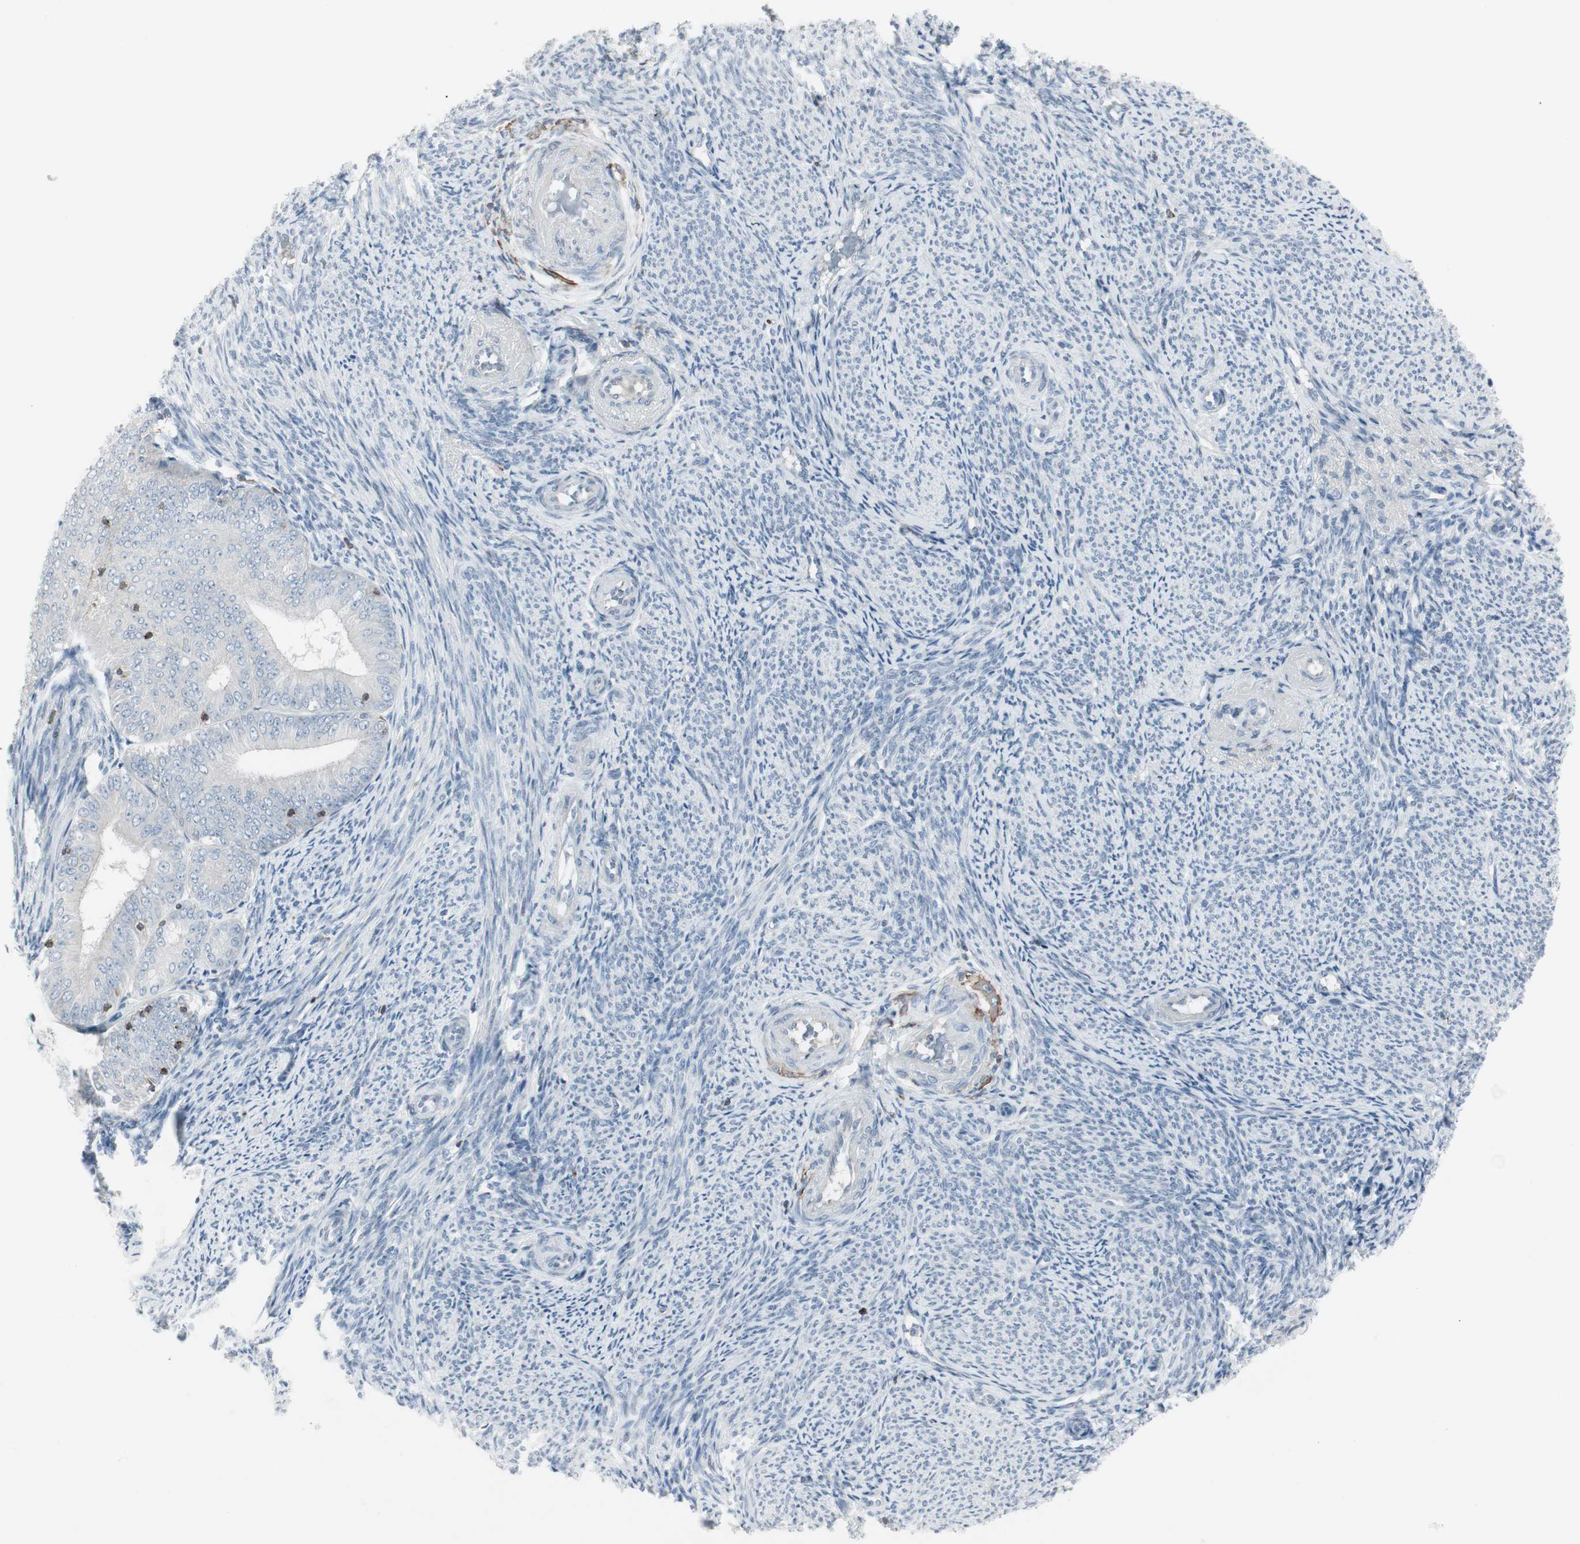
{"staining": {"intensity": "negative", "quantity": "none", "location": "none"}, "tissue": "endometrial cancer", "cell_type": "Tumor cells", "image_type": "cancer", "snomed": [{"axis": "morphology", "description": "Adenocarcinoma, NOS"}, {"axis": "topography", "description": "Endometrium"}], "caption": "Tumor cells show no significant protein expression in adenocarcinoma (endometrial).", "gene": "MAP4K4", "patient": {"sex": "female", "age": 63}}